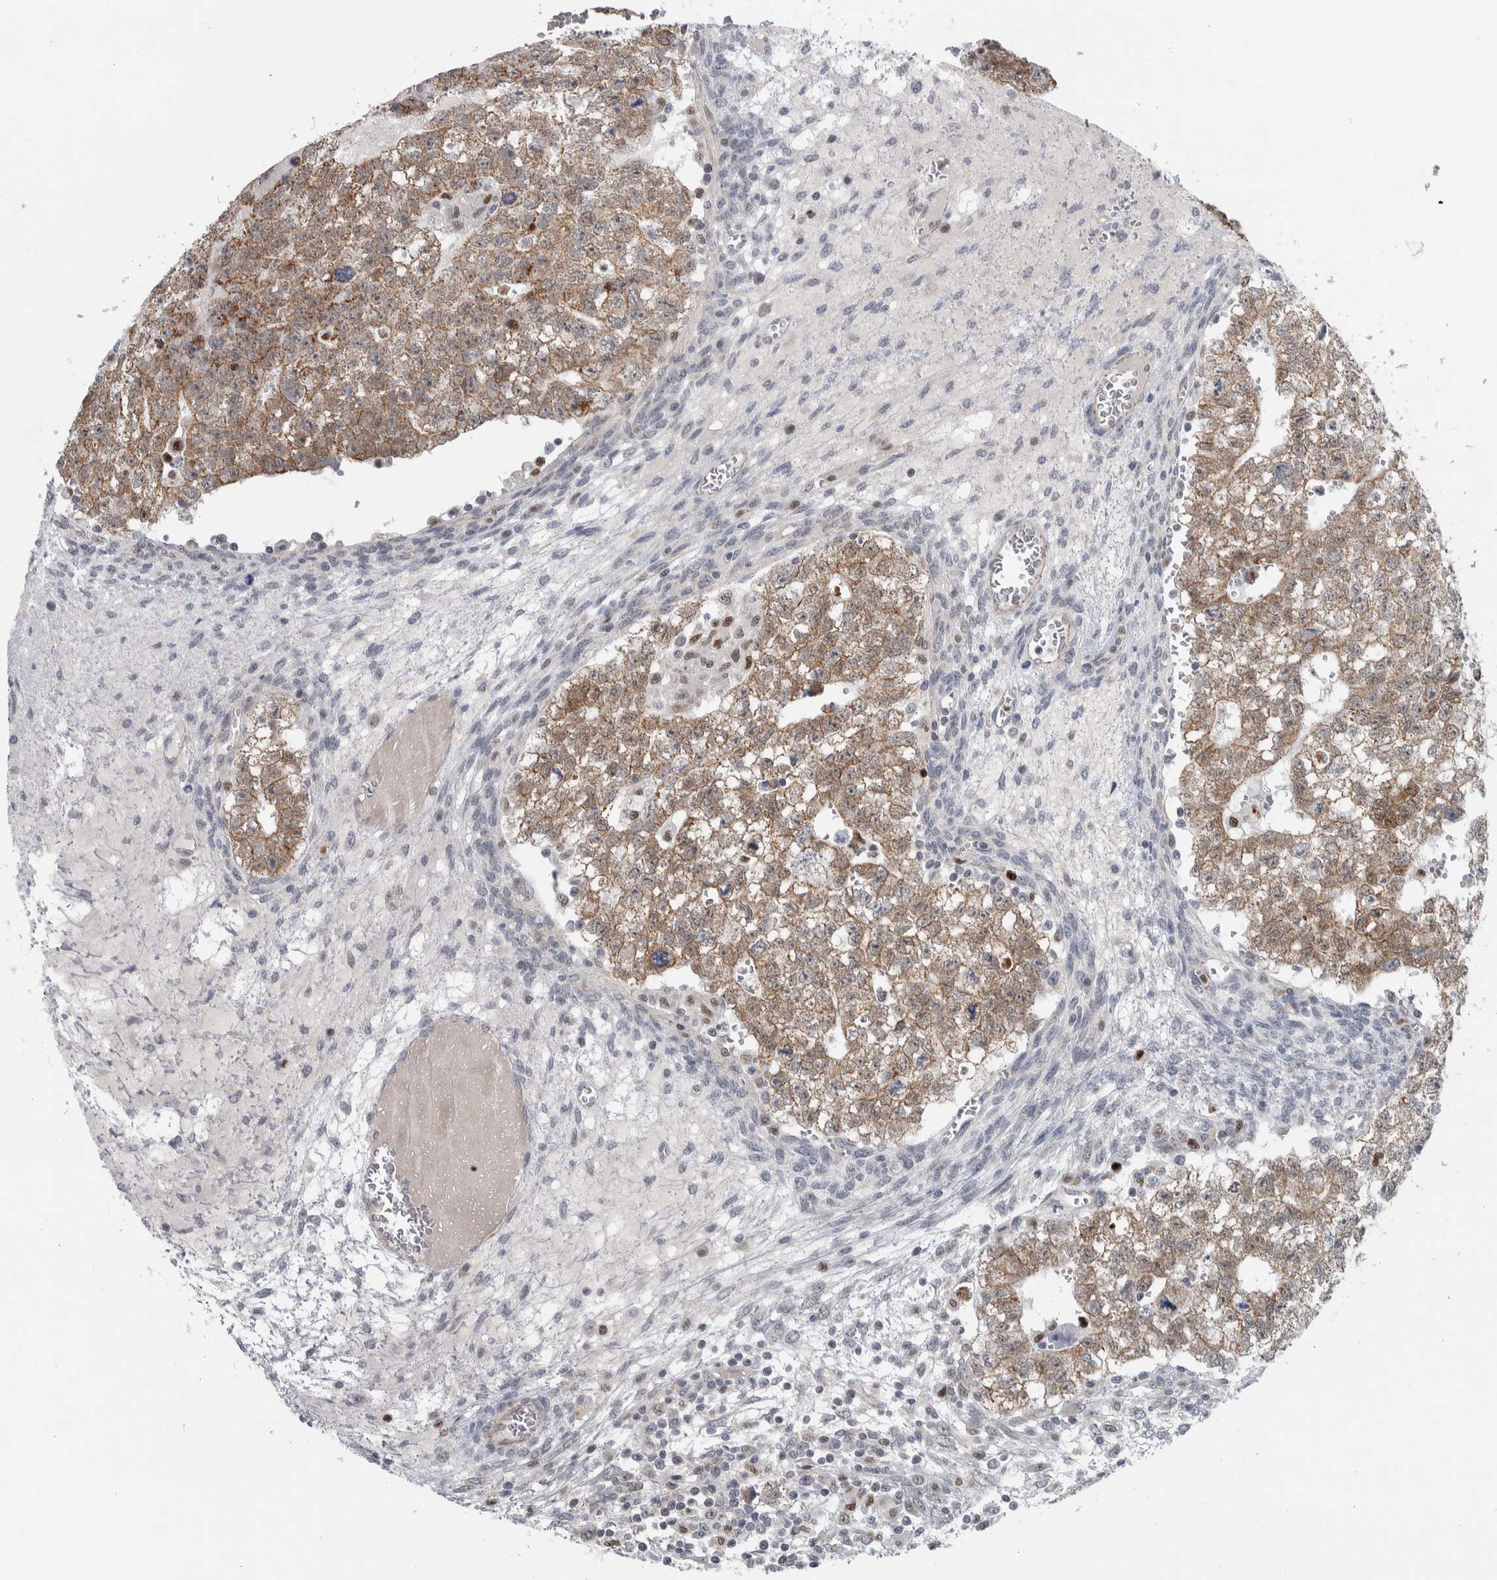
{"staining": {"intensity": "moderate", "quantity": ">75%", "location": "cytoplasmic/membranous"}, "tissue": "testis cancer", "cell_type": "Tumor cells", "image_type": "cancer", "snomed": [{"axis": "morphology", "description": "Seminoma, NOS"}, {"axis": "morphology", "description": "Carcinoma, Embryonal, NOS"}, {"axis": "topography", "description": "Testis"}], "caption": "Immunohistochemical staining of human testis cancer demonstrates medium levels of moderate cytoplasmic/membranous positivity in about >75% of tumor cells.", "gene": "ADPRM", "patient": {"sex": "male", "age": 38}}